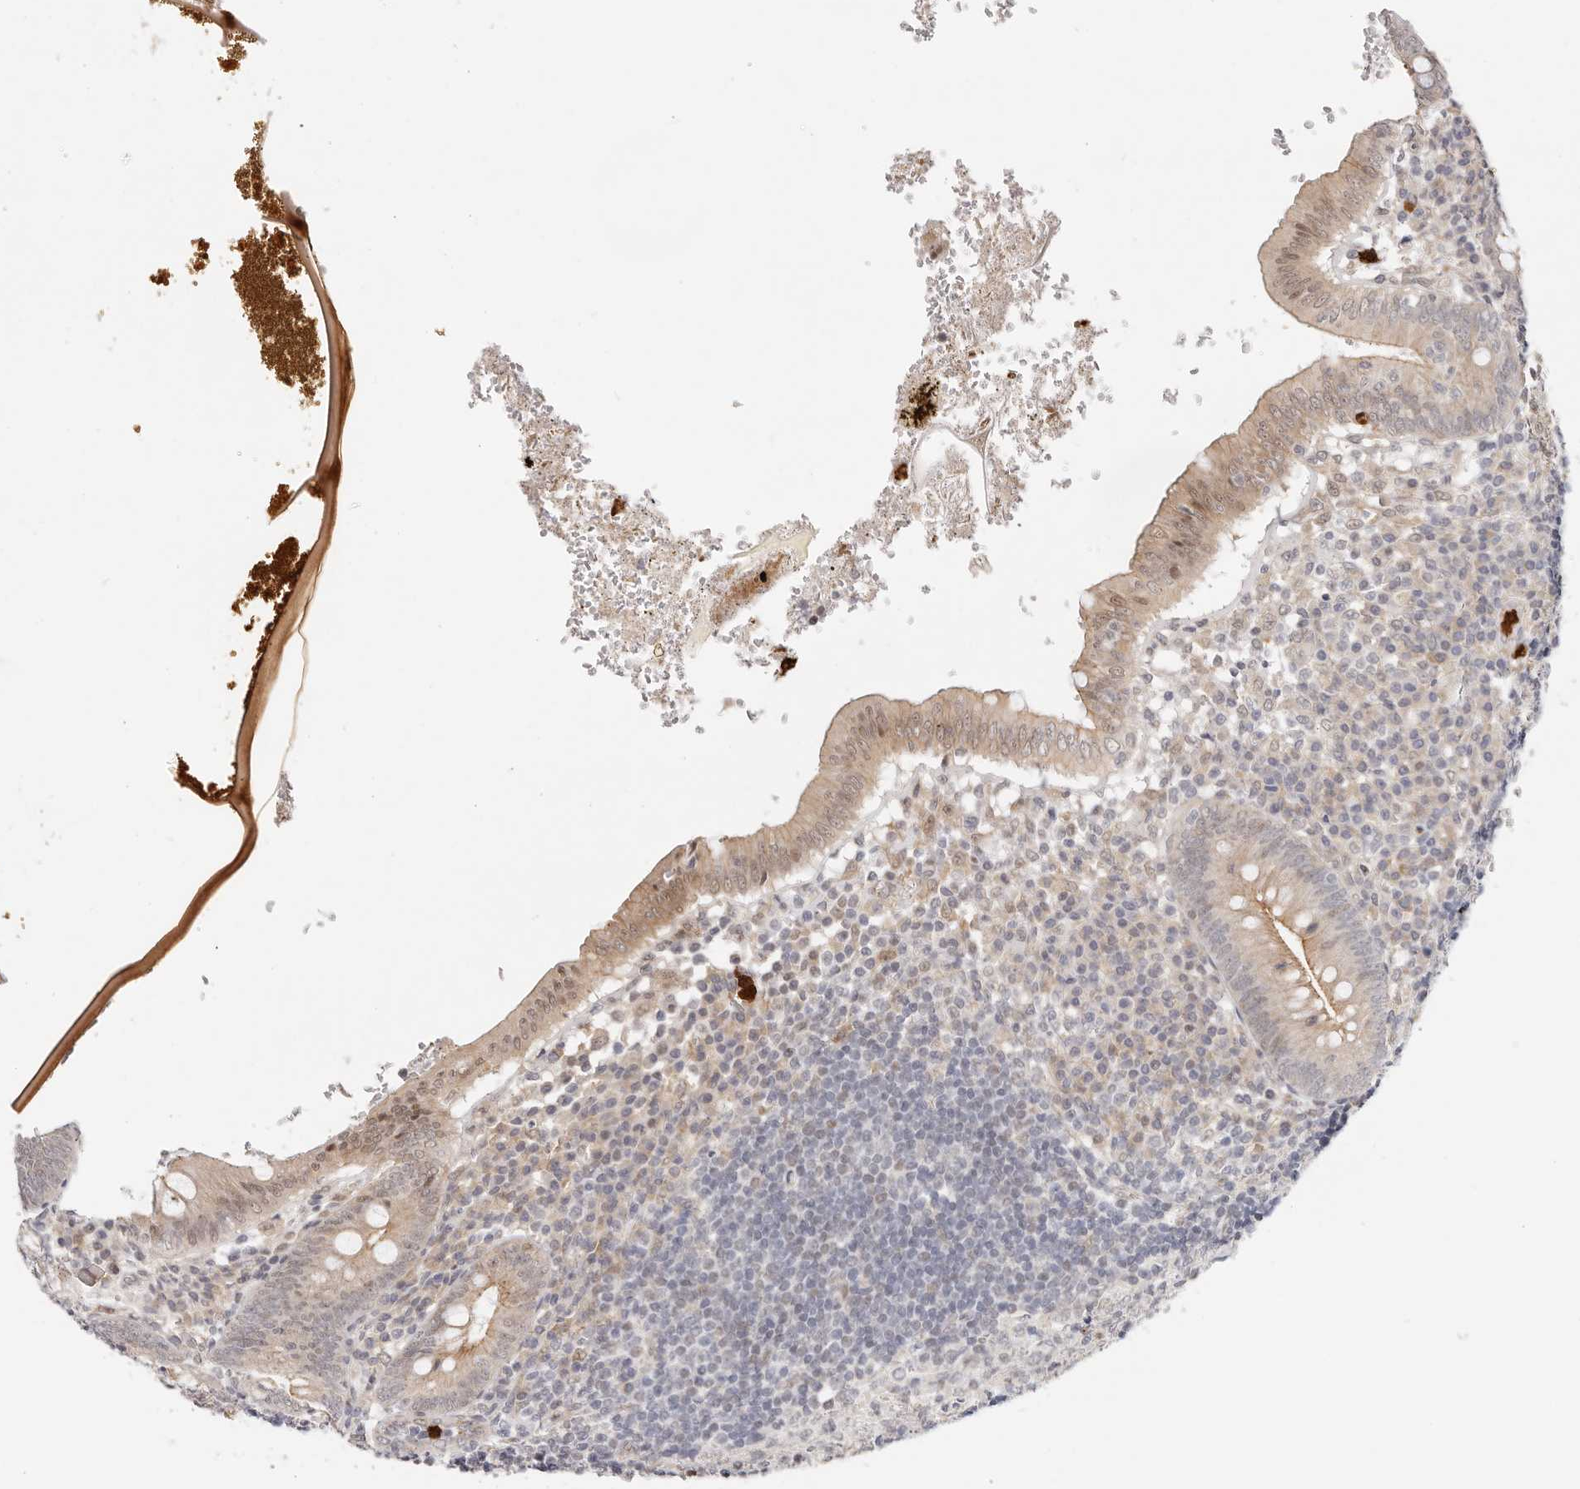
{"staining": {"intensity": "moderate", "quantity": "25%-75%", "location": "cytoplasmic/membranous,nuclear"}, "tissue": "appendix", "cell_type": "Glandular cells", "image_type": "normal", "snomed": [{"axis": "morphology", "description": "Normal tissue, NOS"}, {"axis": "topography", "description": "Appendix"}], "caption": "Protein analysis of benign appendix reveals moderate cytoplasmic/membranous,nuclear expression in approximately 25%-75% of glandular cells.", "gene": "AFDN", "patient": {"sex": "male", "age": 8}}